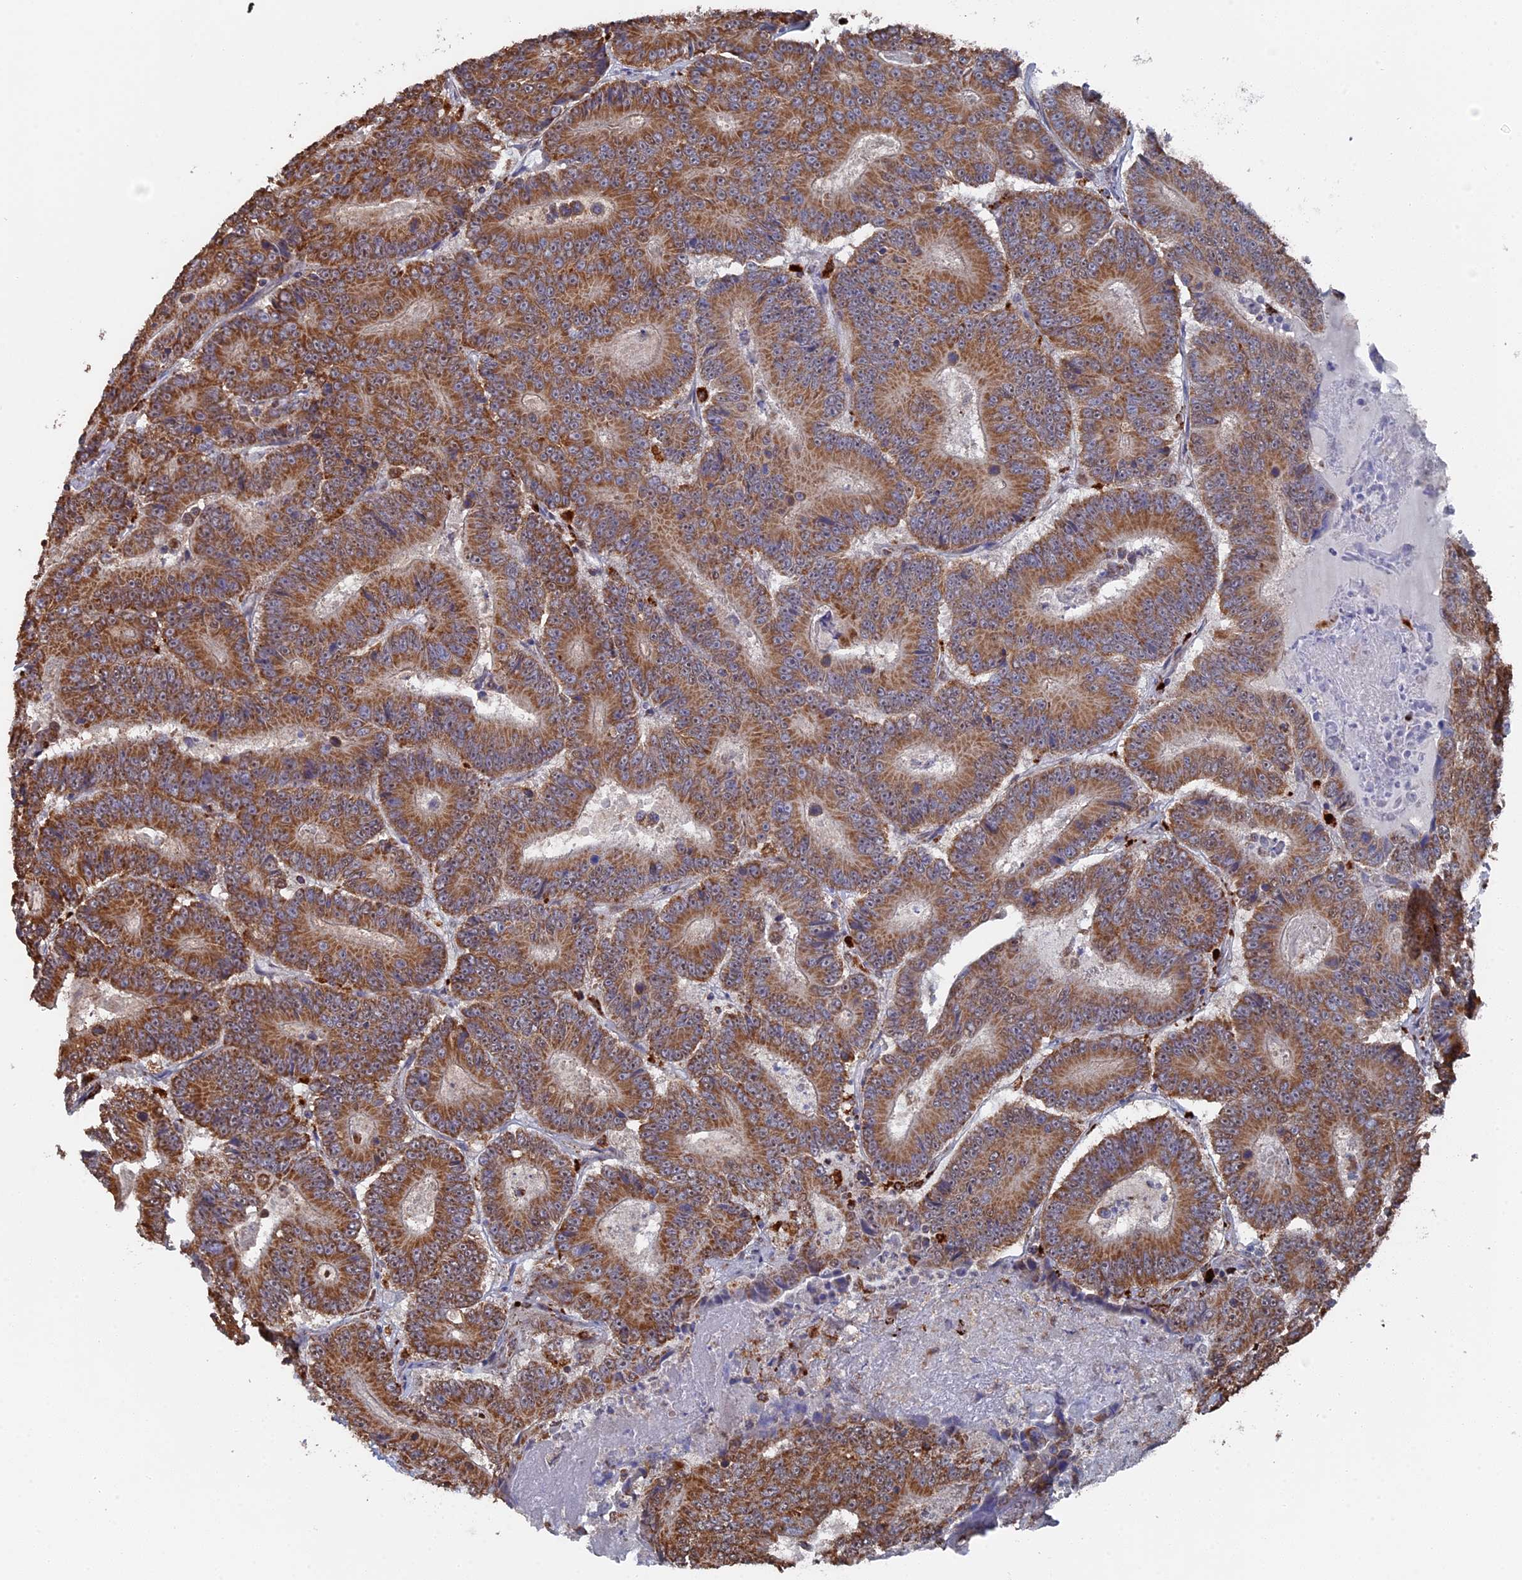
{"staining": {"intensity": "moderate", "quantity": ">75%", "location": "cytoplasmic/membranous"}, "tissue": "colorectal cancer", "cell_type": "Tumor cells", "image_type": "cancer", "snomed": [{"axis": "morphology", "description": "Adenocarcinoma, NOS"}, {"axis": "topography", "description": "Colon"}], "caption": "About >75% of tumor cells in human colorectal adenocarcinoma reveal moderate cytoplasmic/membranous protein staining as visualized by brown immunohistochemical staining.", "gene": "SMG9", "patient": {"sex": "male", "age": 83}}